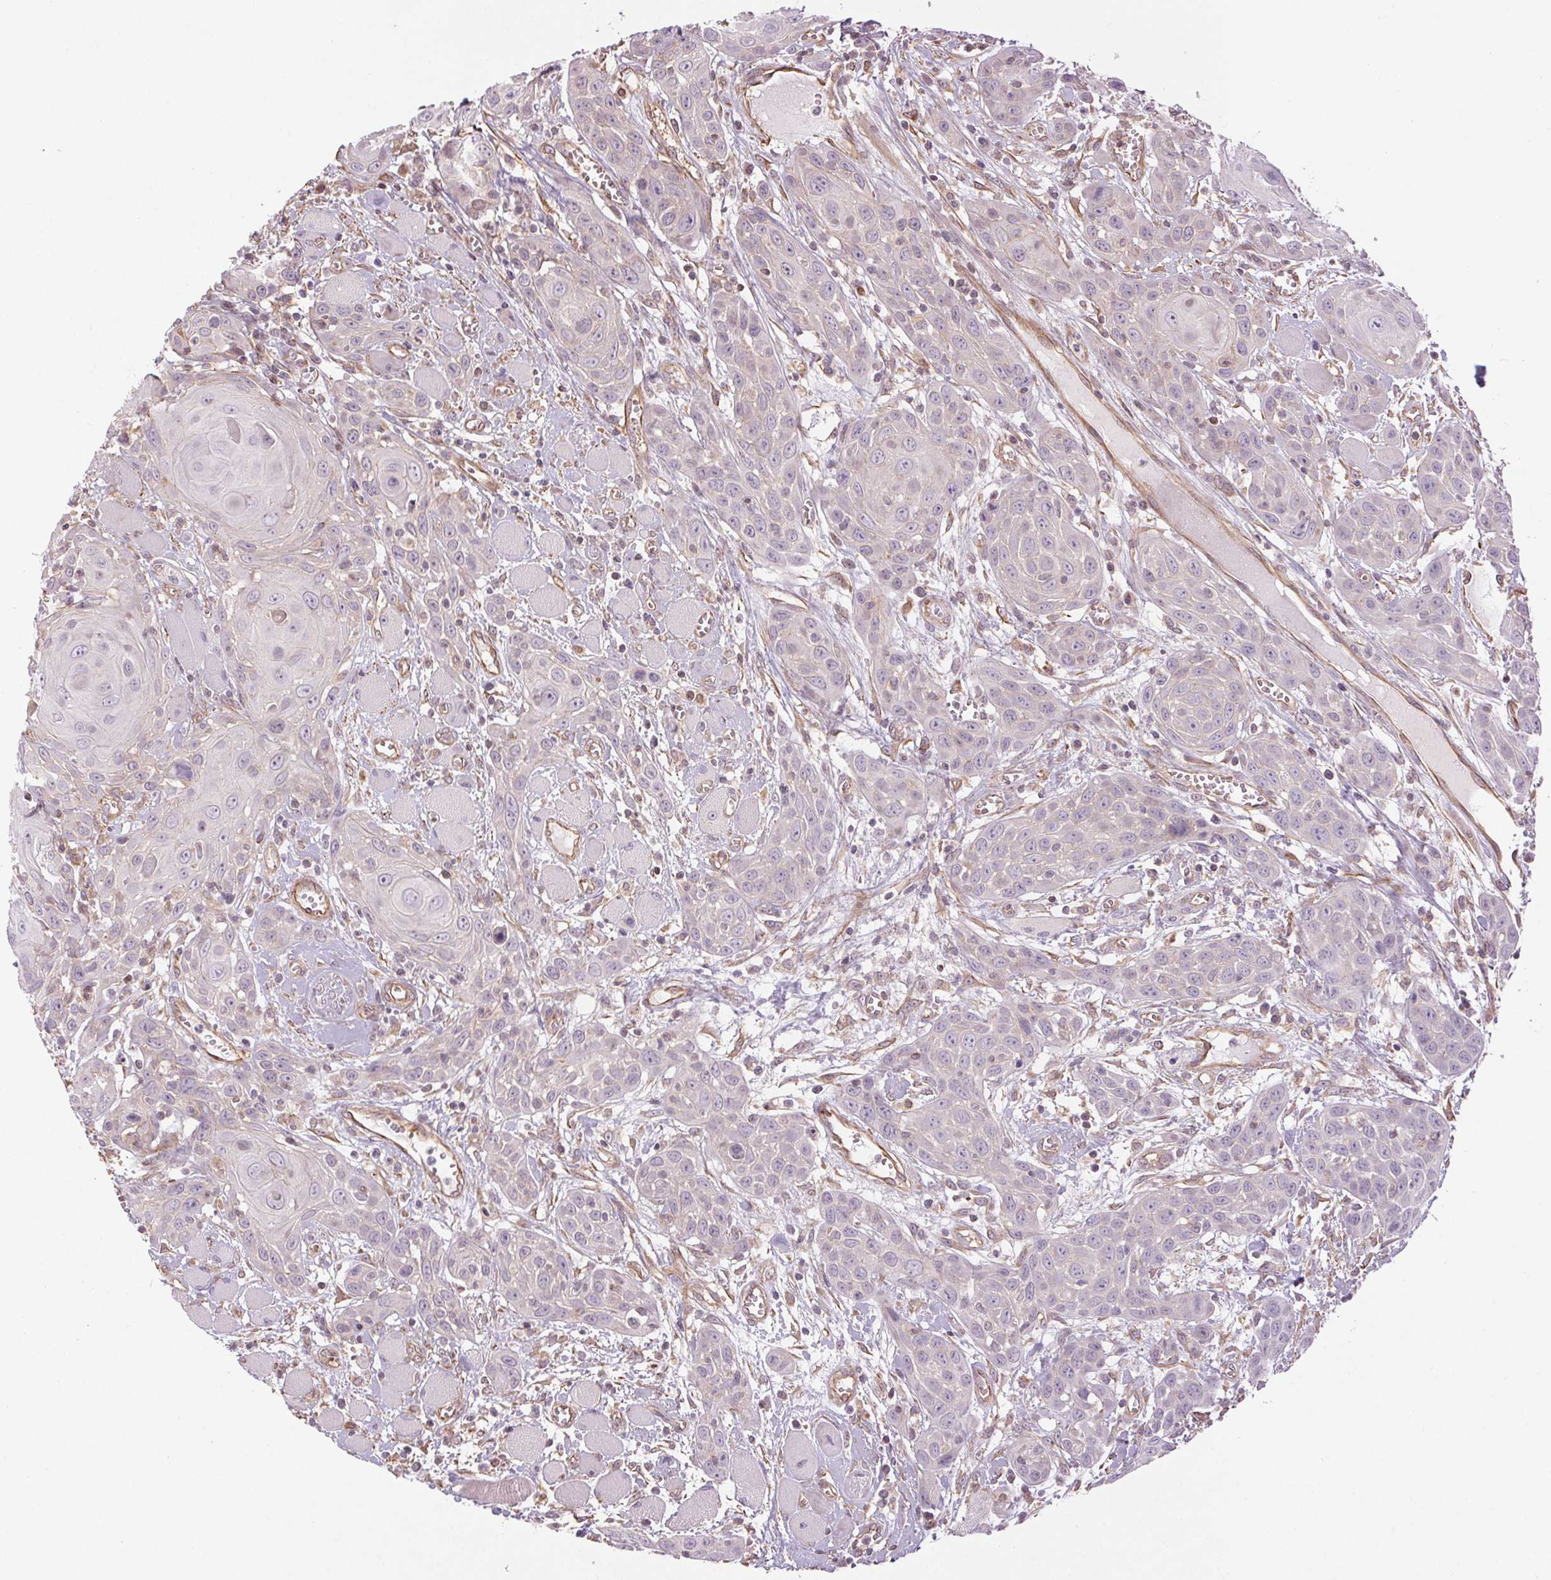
{"staining": {"intensity": "negative", "quantity": "none", "location": "none"}, "tissue": "head and neck cancer", "cell_type": "Tumor cells", "image_type": "cancer", "snomed": [{"axis": "morphology", "description": "Squamous cell carcinoma, NOS"}, {"axis": "topography", "description": "Head-Neck"}], "caption": "Head and neck cancer (squamous cell carcinoma) was stained to show a protein in brown. There is no significant positivity in tumor cells.", "gene": "CCSER1", "patient": {"sex": "female", "age": 80}}